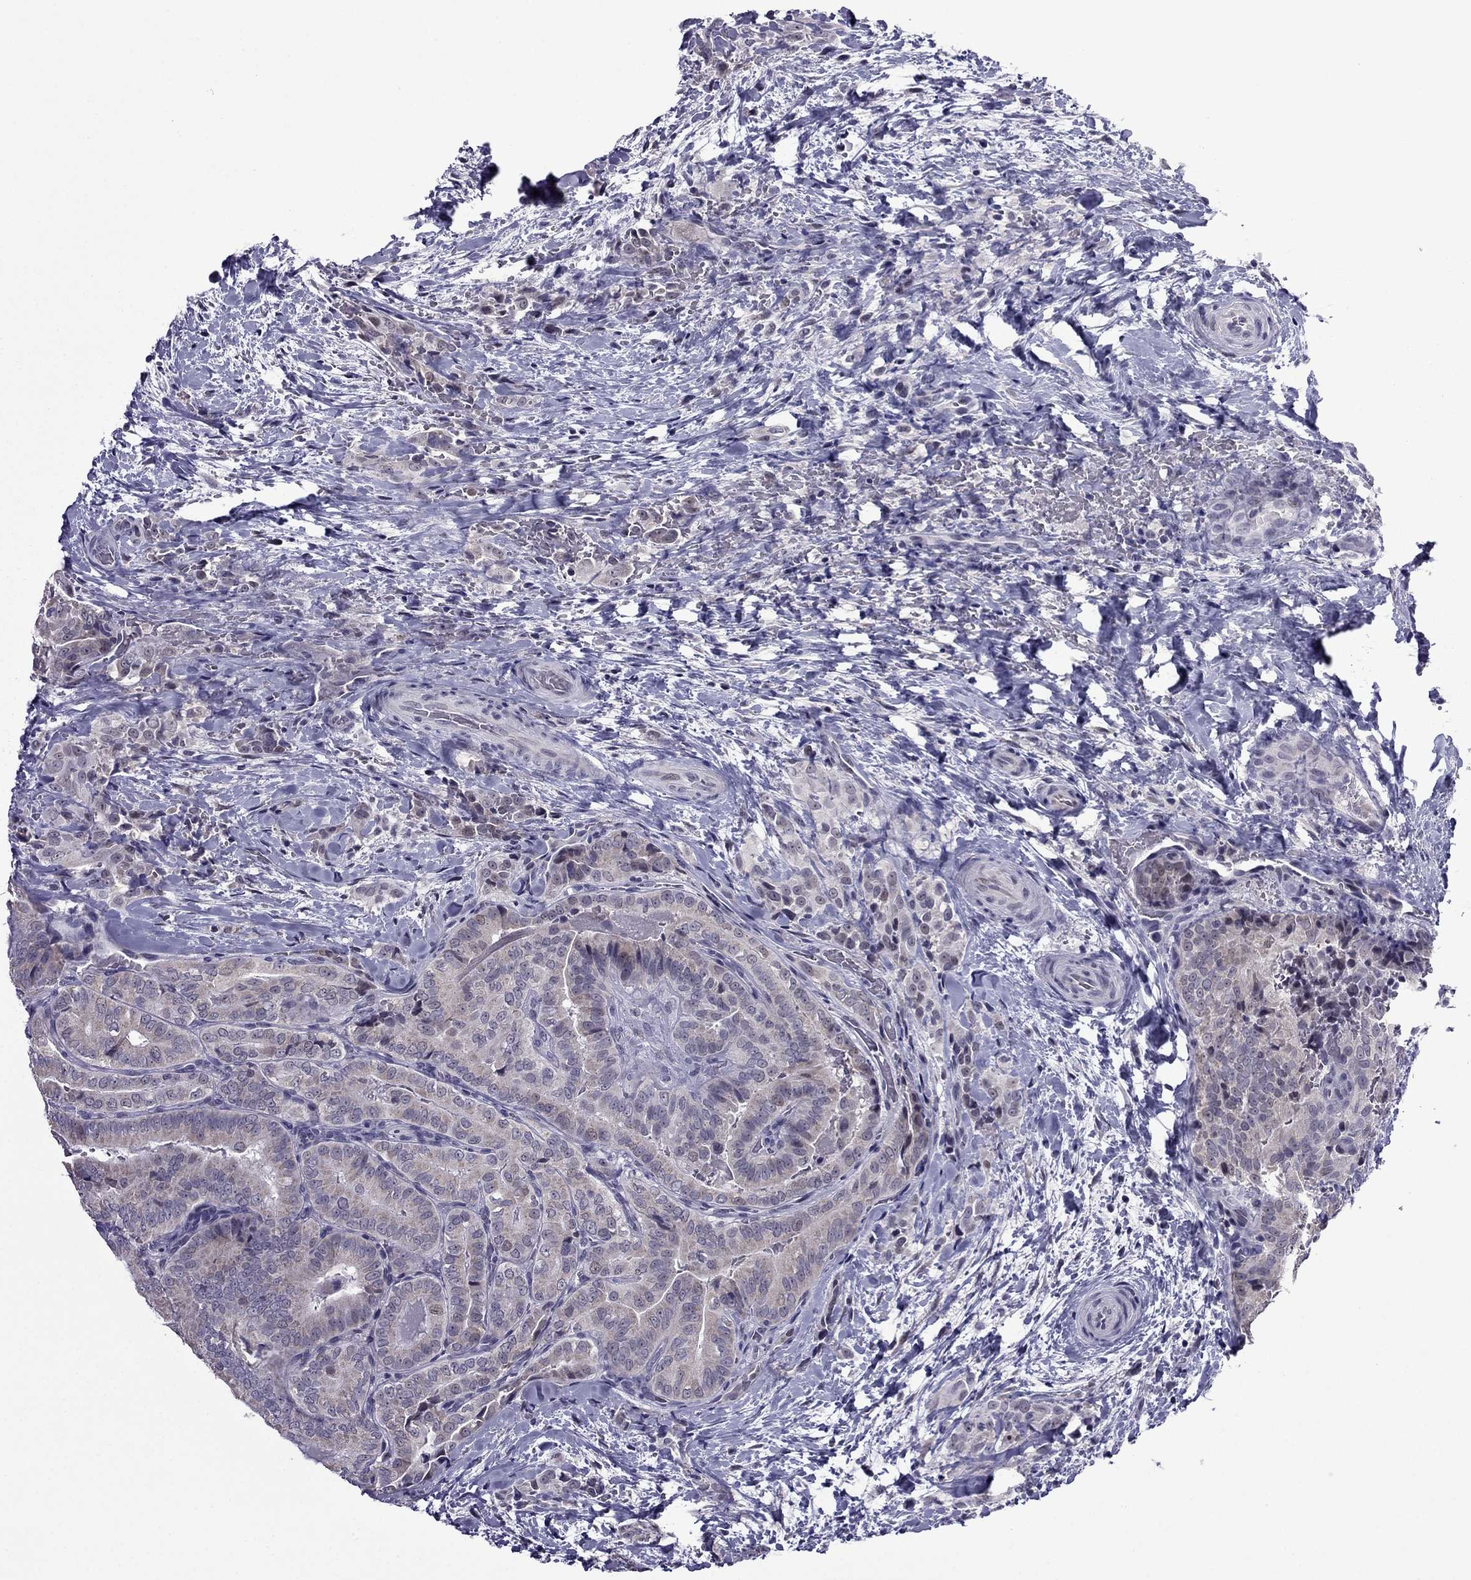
{"staining": {"intensity": "weak", "quantity": ">75%", "location": "cytoplasmic/membranous"}, "tissue": "thyroid cancer", "cell_type": "Tumor cells", "image_type": "cancer", "snomed": [{"axis": "morphology", "description": "Papillary adenocarcinoma, NOS"}, {"axis": "topography", "description": "Thyroid gland"}], "caption": "Approximately >75% of tumor cells in papillary adenocarcinoma (thyroid) exhibit weak cytoplasmic/membranous protein staining as visualized by brown immunohistochemical staining.", "gene": "MYBPH", "patient": {"sex": "male", "age": 61}}